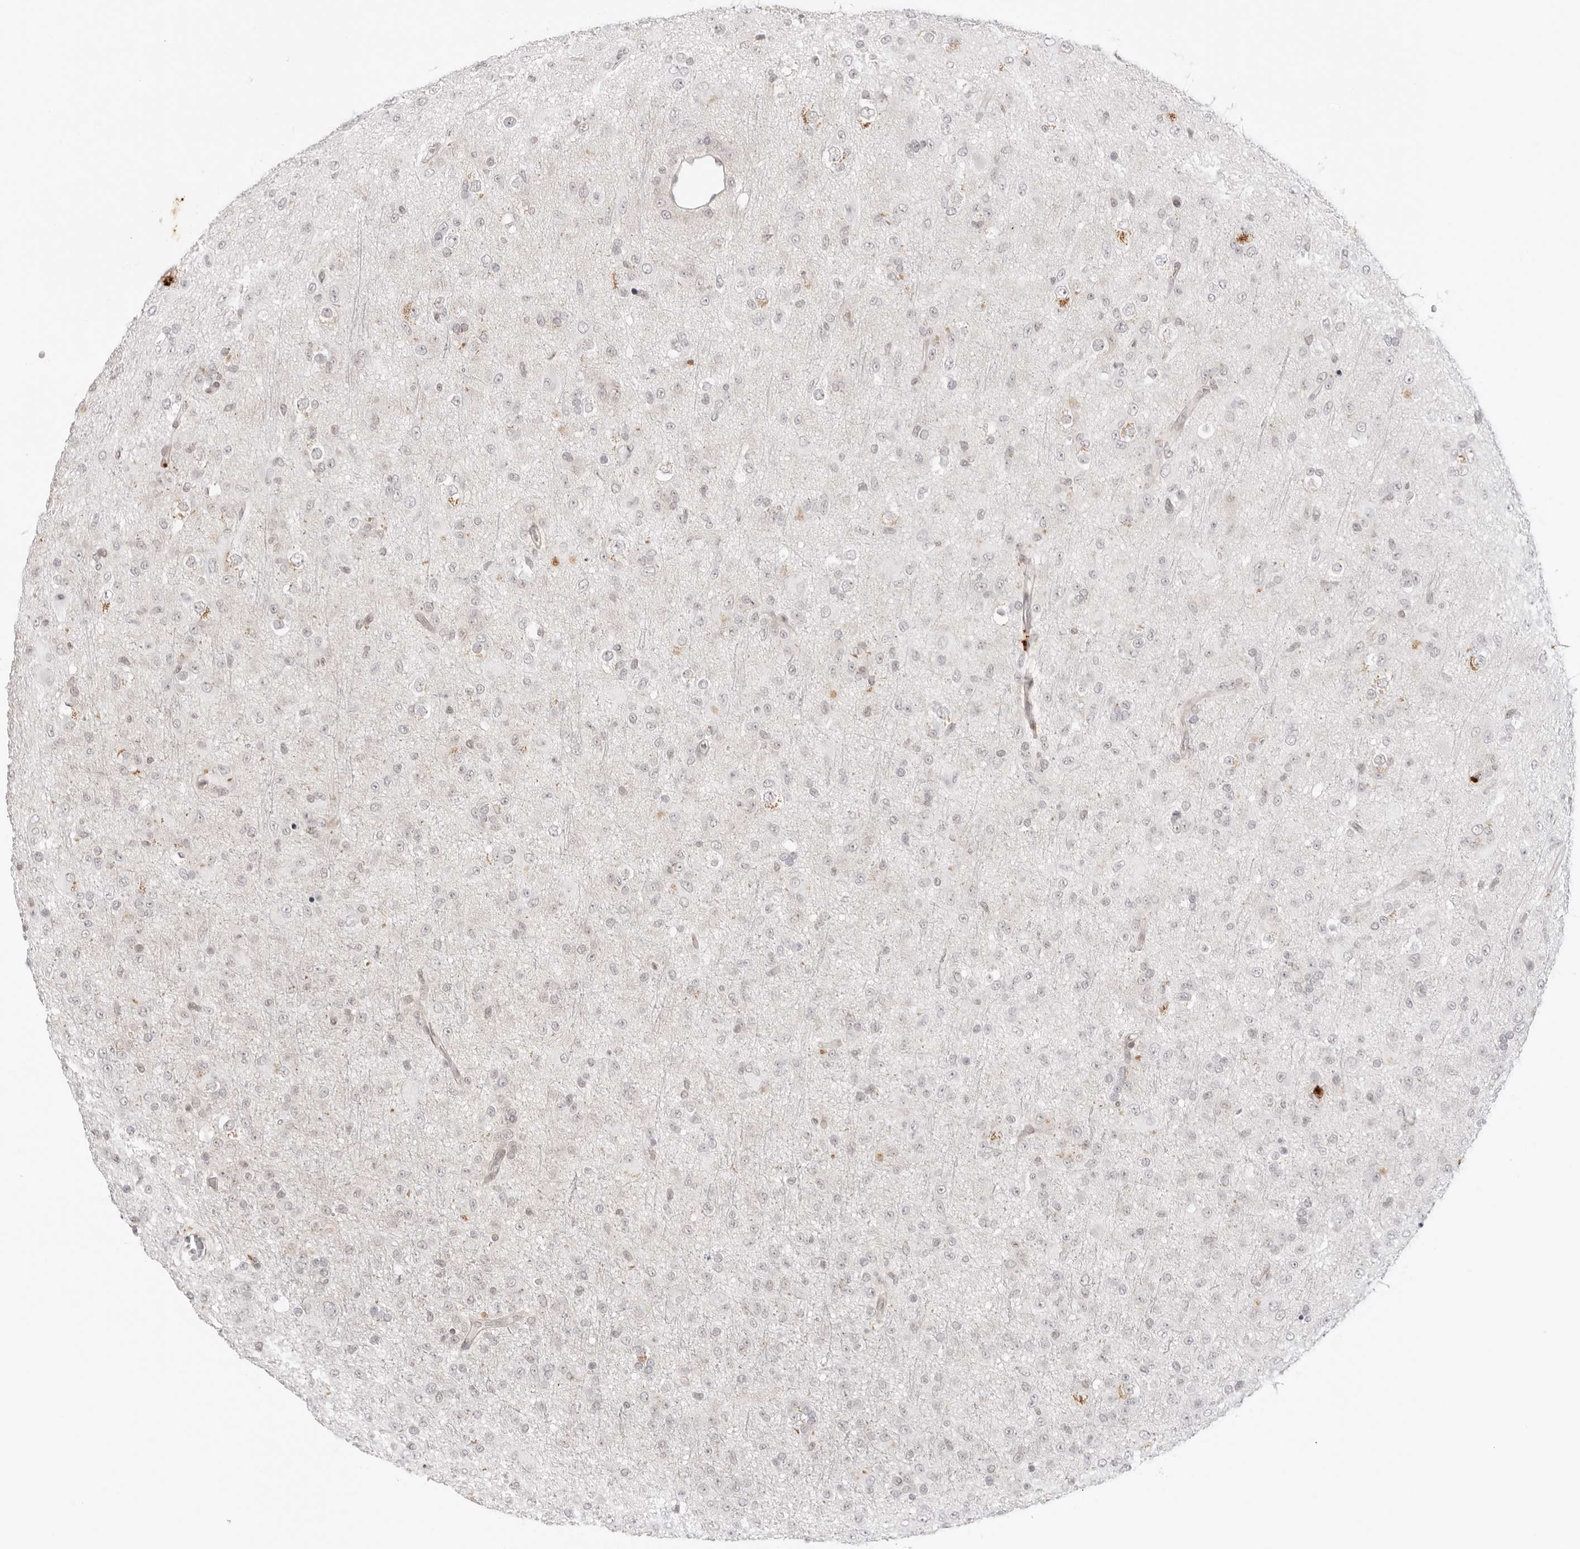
{"staining": {"intensity": "negative", "quantity": "none", "location": "none"}, "tissue": "glioma", "cell_type": "Tumor cells", "image_type": "cancer", "snomed": [{"axis": "morphology", "description": "Glioma, malignant, Low grade"}, {"axis": "topography", "description": "Brain"}], "caption": "Malignant glioma (low-grade) stained for a protein using immunohistochemistry reveals no positivity tumor cells.", "gene": "TRAPPC3", "patient": {"sex": "male", "age": 65}}